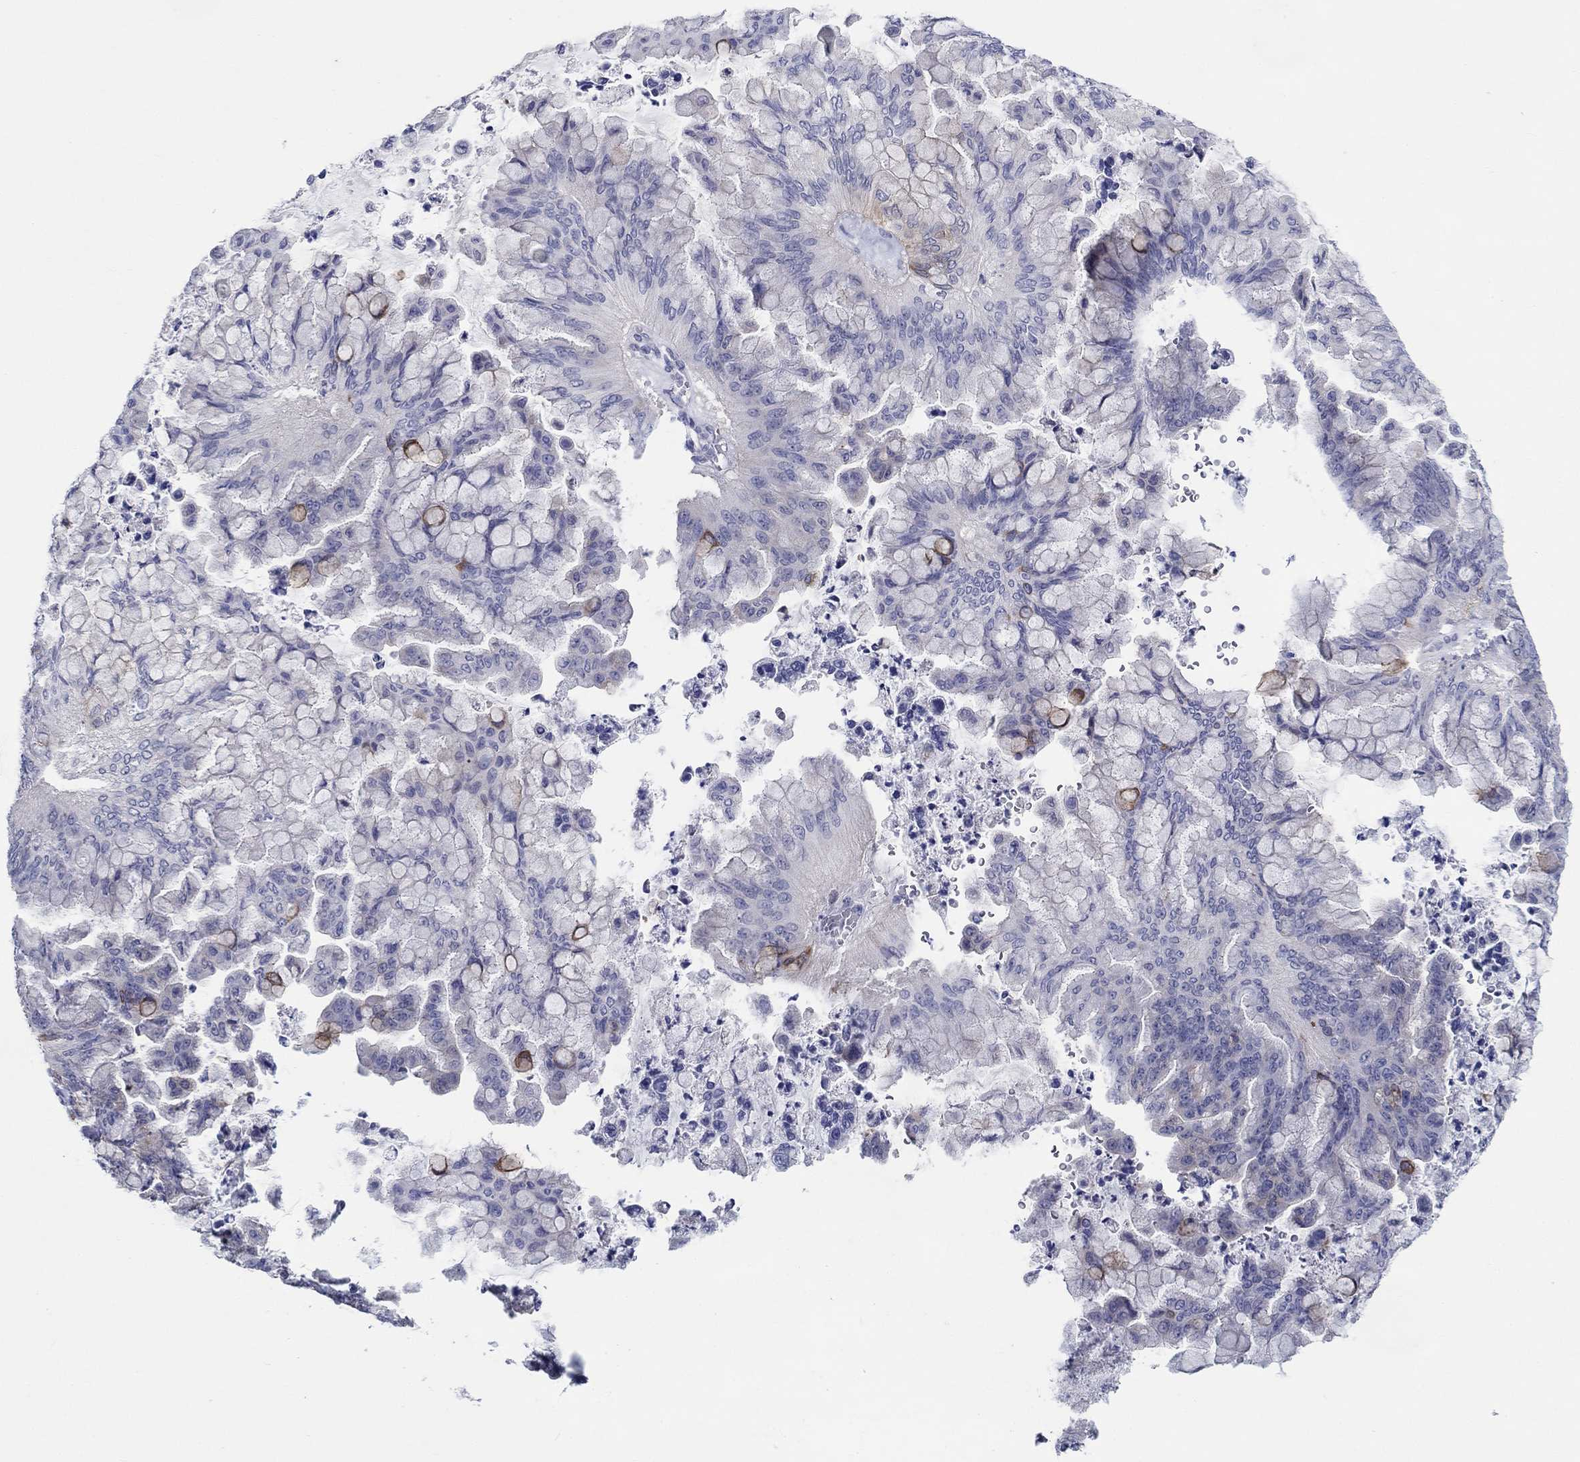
{"staining": {"intensity": "strong", "quantity": "<25%", "location": "cytoplasmic/membranous"}, "tissue": "ovarian cancer", "cell_type": "Tumor cells", "image_type": "cancer", "snomed": [{"axis": "morphology", "description": "Cystadenocarcinoma, mucinous, NOS"}, {"axis": "topography", "description": "Ovary"}], "caption": "A micrograph showing strong cytoplasmic/membranous expression in approximately <25% of tumor cells in ovarian cancer (mucinous cystadenocarcinoma), as visualized by brown immunohistochemical staining.", "gene": "RAP1GAP", "patient": {"sex": "female", "age": 67}}